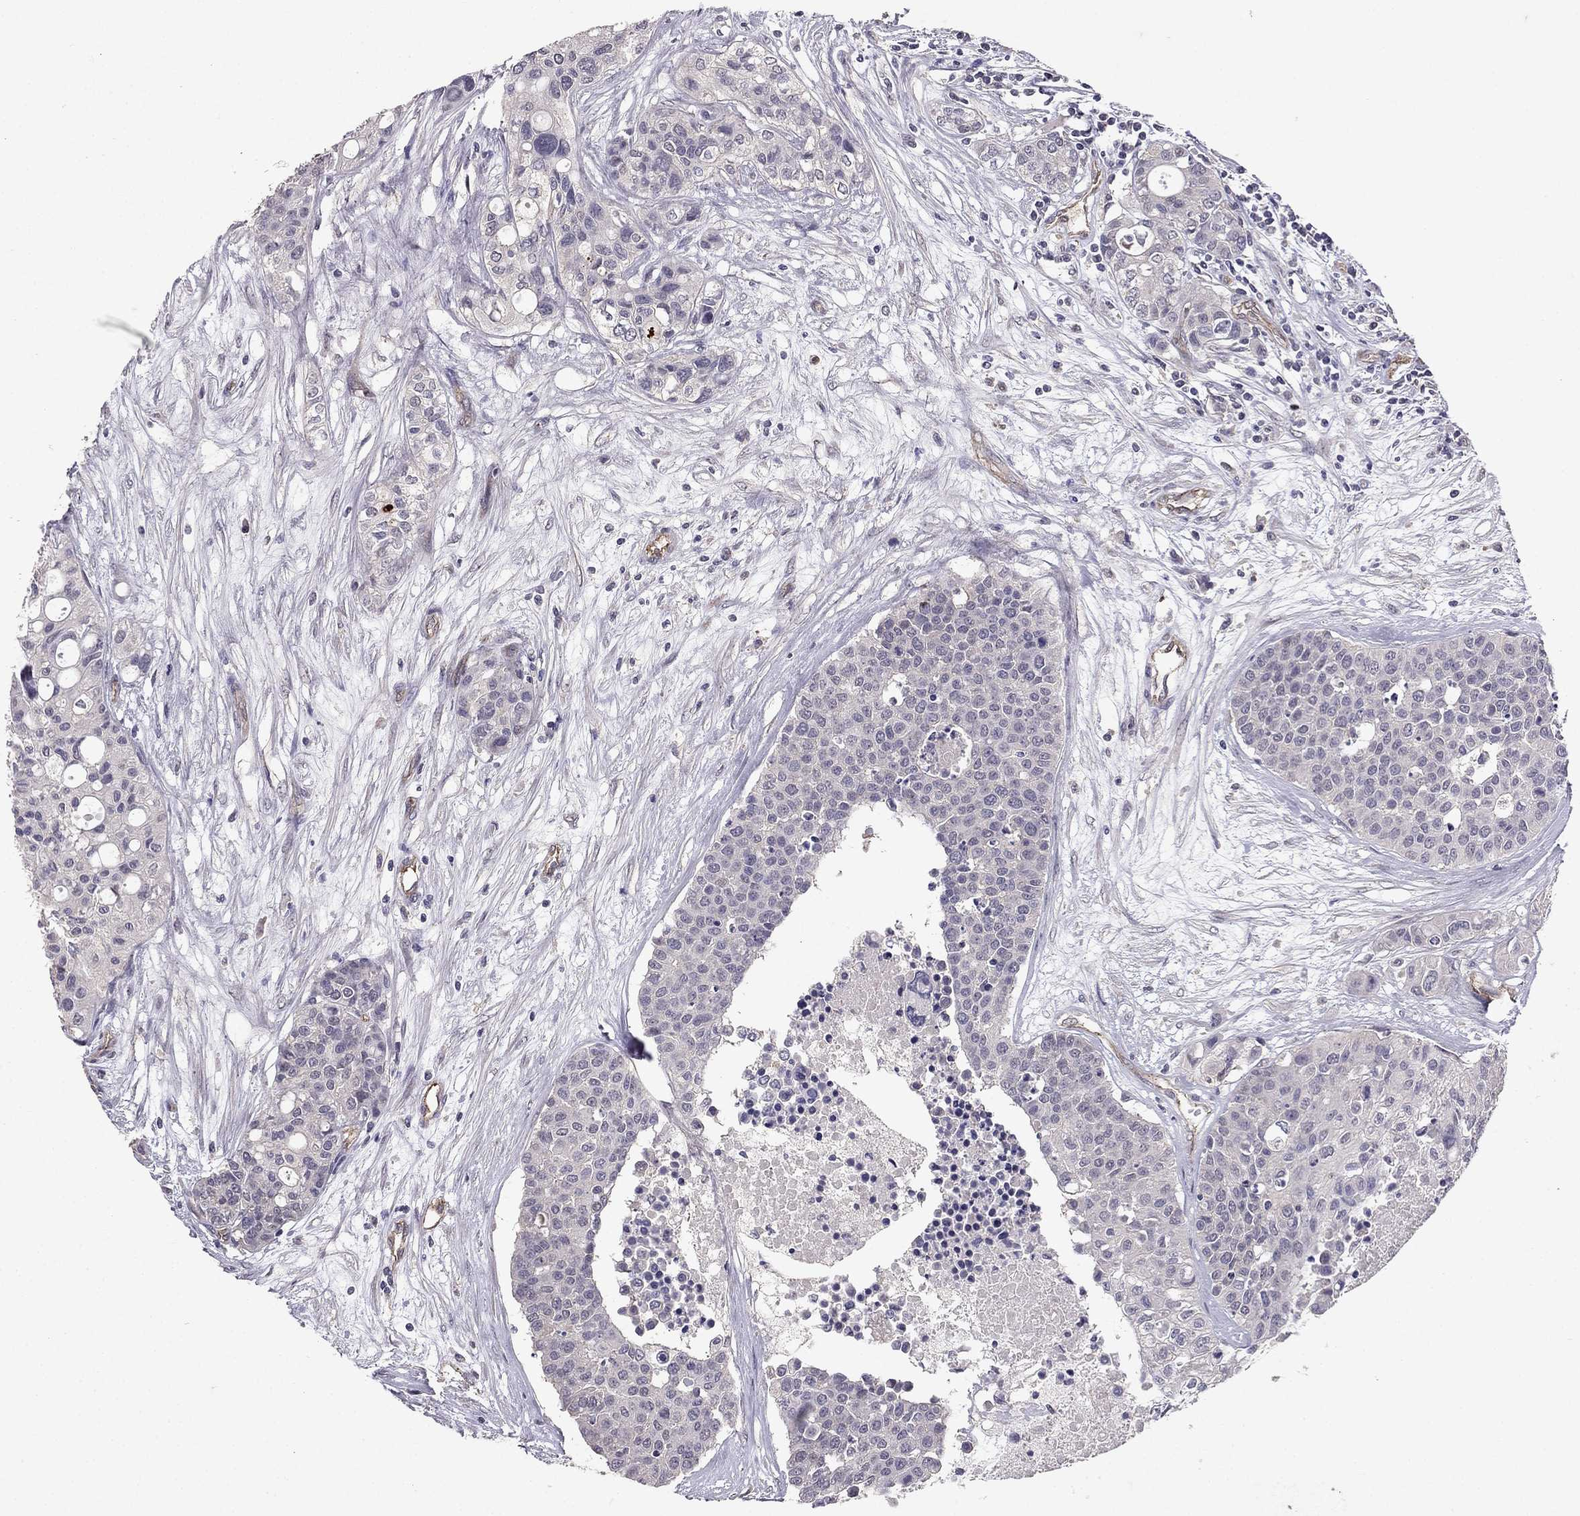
{"staining": {"intensity": "negative", "quantity": "none", "location": "none"}, "tissue": "carcinoid", "cell_type": "Tumor cells", "image_type": "cancer", "snomed": [{"axis": "morphology", "description": "Carcinoid, malignant, NOS"}, {"axis": "topography", "description": "Colon"}], "caption": "Immunohistochemistry (IHC) micrograph of carcinoid stained for a protein (brown), which demonstrates no expression in tumor cells. (Brightfield microscopy of DAB (3,3'-diaminobenzidine) immunohistochemistry at high magnification).", "gene": "RASIP1", "patient": {"sex": "male", "age": 81}}